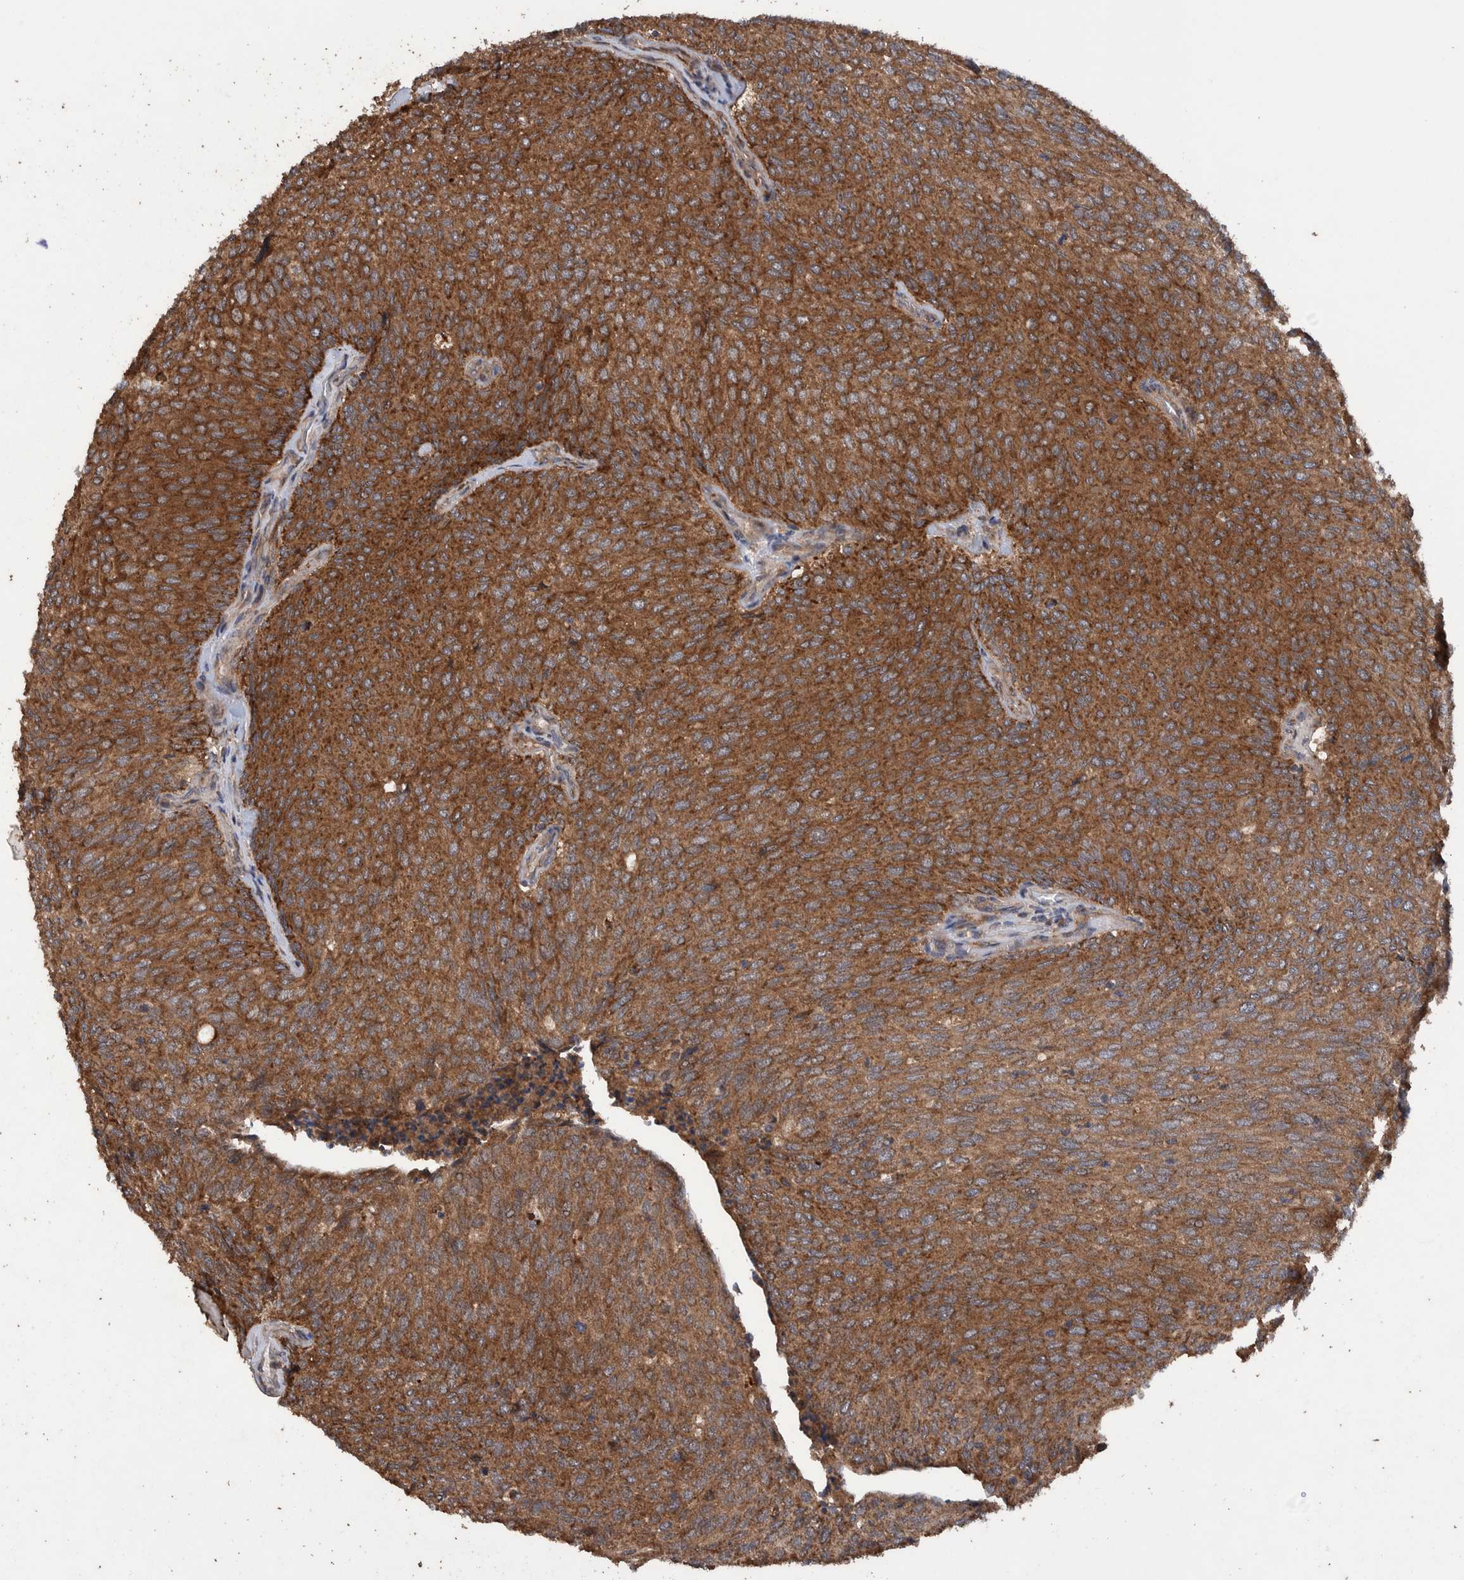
{"staining": {"intensity": "strong", "quantity": ">75%", "location": "cytoplasmic/membranous"}, "tissue": "urothelial cancer", "cell_type": "Tumor cells", "image_type": "cancer", "snomed": [{"axis": "morphology", "description": "Urothelial carcinoma, Low grade"}, {"axis": "topography", "description": "Urinary bladder"}], "caption": "High-power microscopy captured an immunohistochemistry (IHC) photomicrograph of low-grade urothelial carcinoma, revealing strong cytoplasmic/membranous positivity in approximately >75% of tumor cells. Using DAB (3,3'-diaminobenzidine) (brown) and hematoxylin (blue) stains, captured at high magnification using brightfield microscopy.", "gene": "TRIM16", "patient": {"sex": "female", "age": 79}}